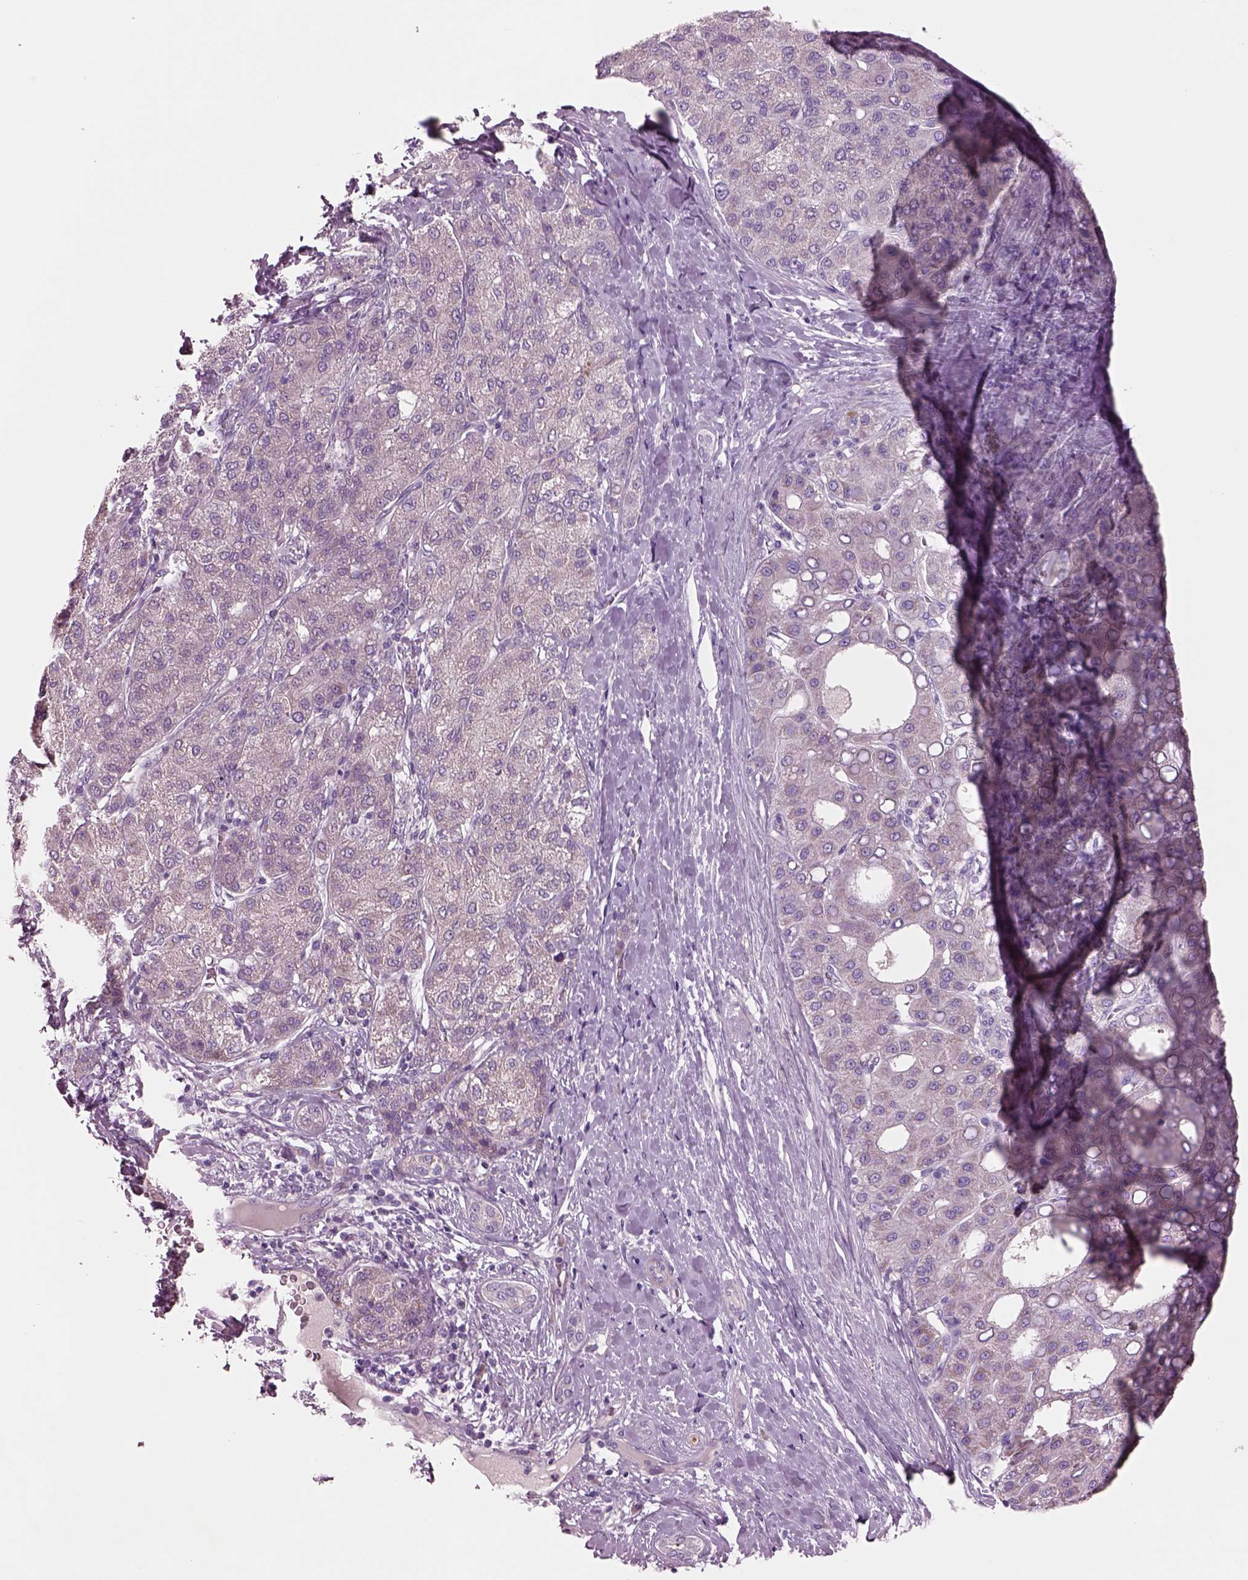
{"staining": {"intensity": "negative", "quantity": "none", "location": "none"}, "tissue": "liver cancer", "cell_type": "Tumor cells", "image_type": "cancer", "snomed": [{"axis": "morphology", "description": "Carcinoma, Hepatocellular, NOS"}, {"axis": "topography", "description": "Liver"}], "caption": "Tumor cells show no significant expression in liver cancer (hepatocellular carcinoma).", "gene": "PLPP7", "patient": {"sex": "male", "age": 65}}